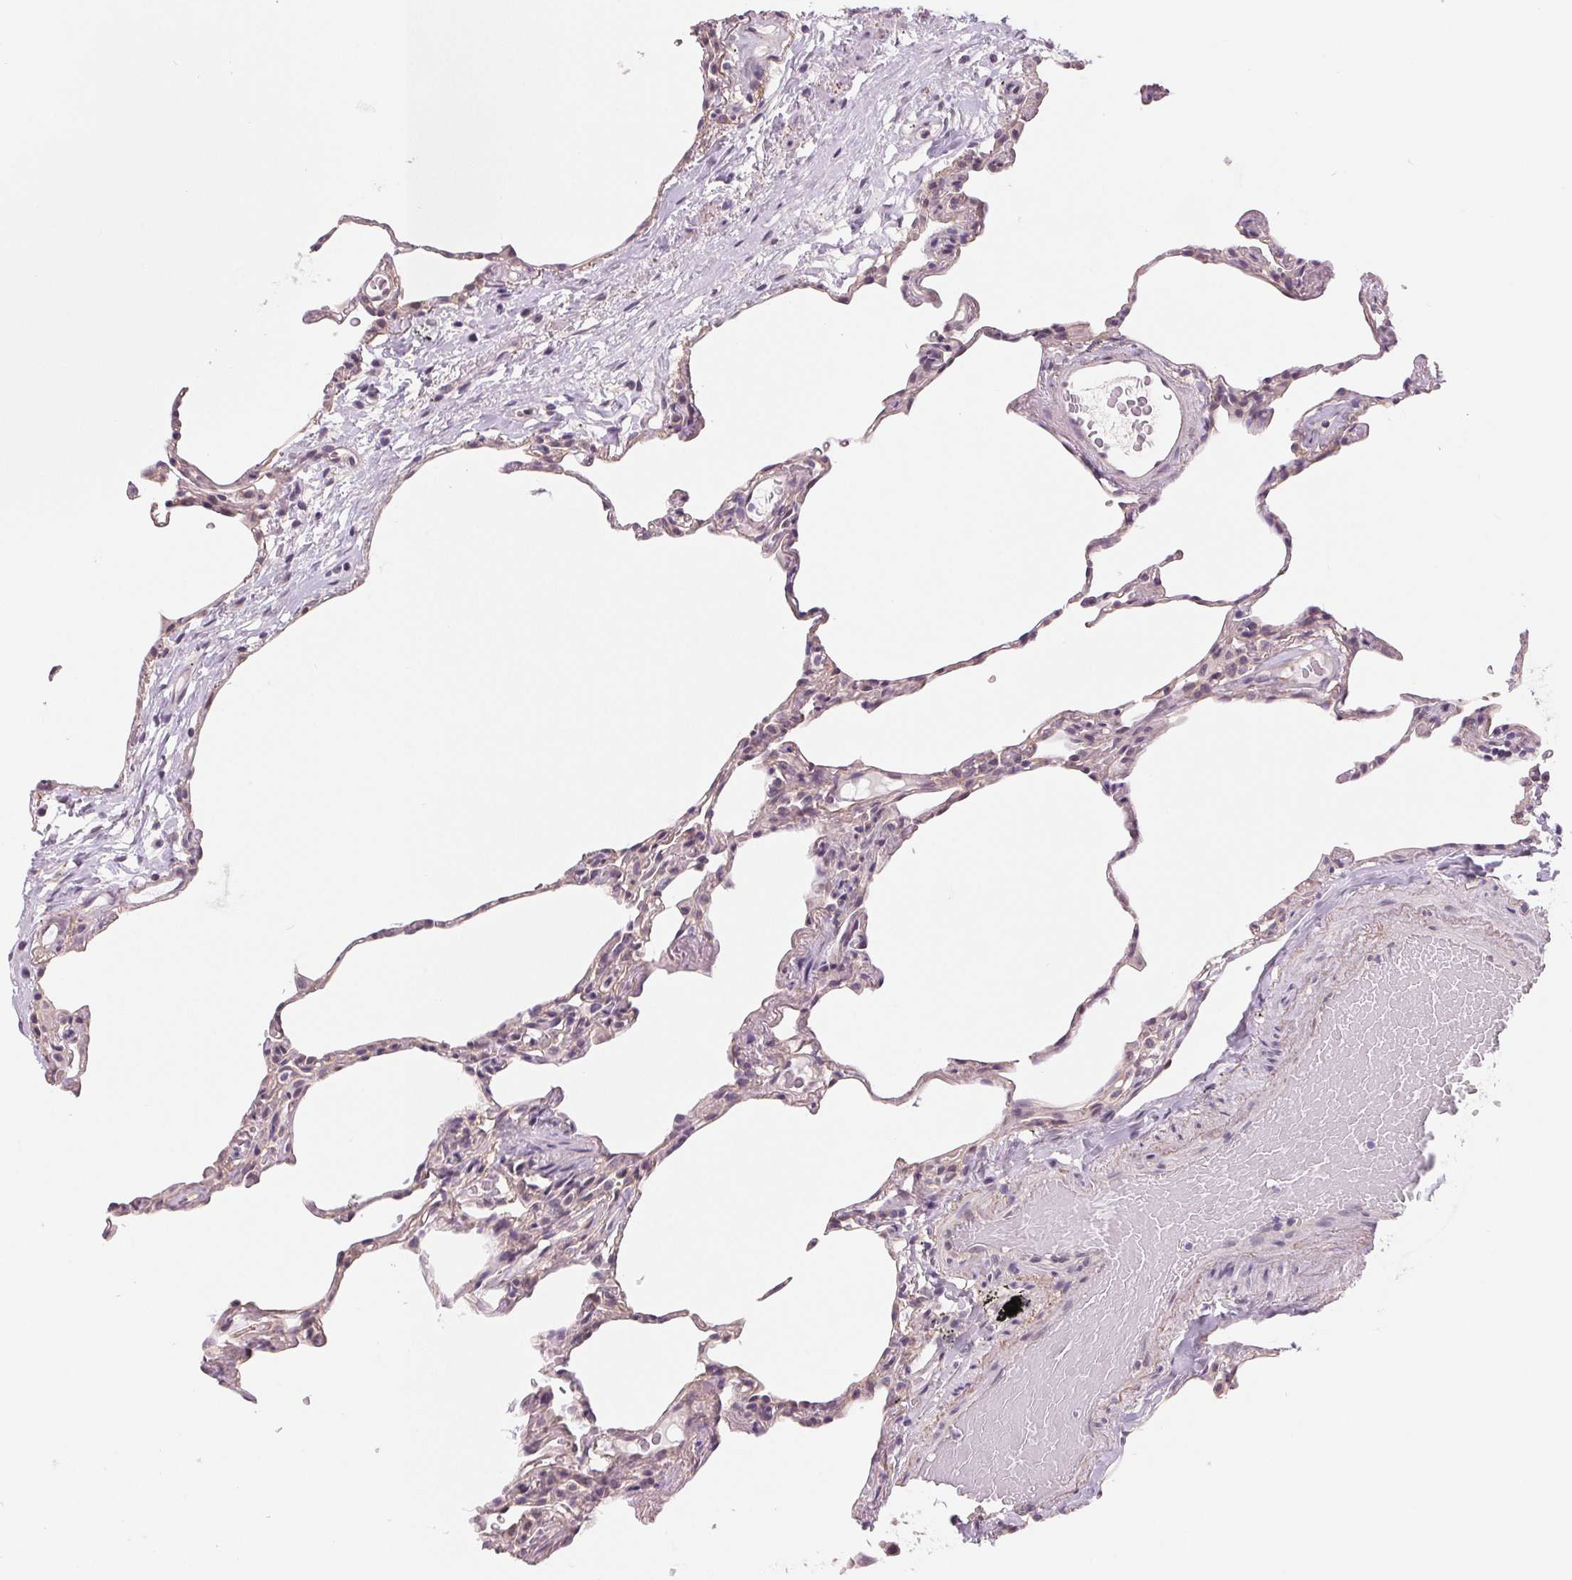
{"staining": {"intensity": "negative", "quantity": "none", "location": "none"}, "tissue": "lung", "cell_type": "Alveolar cells", "image_type": "normal", "snomed": [{"axis": "morphology", "description": "Normal tissue, NOS"}, {"axis": "topography", "description": "Lung"}], "caption": "Protein analysis of normal lung reveals no significant expression in alveolar cells. (Stains: DAB immunohistochemistry (IHC) with hematoxylin counter stain, Microscopy: brightfield microscopy at high magnification).", "gene": "CFC1B", "patient": {"sex": "female", "age": 57}}